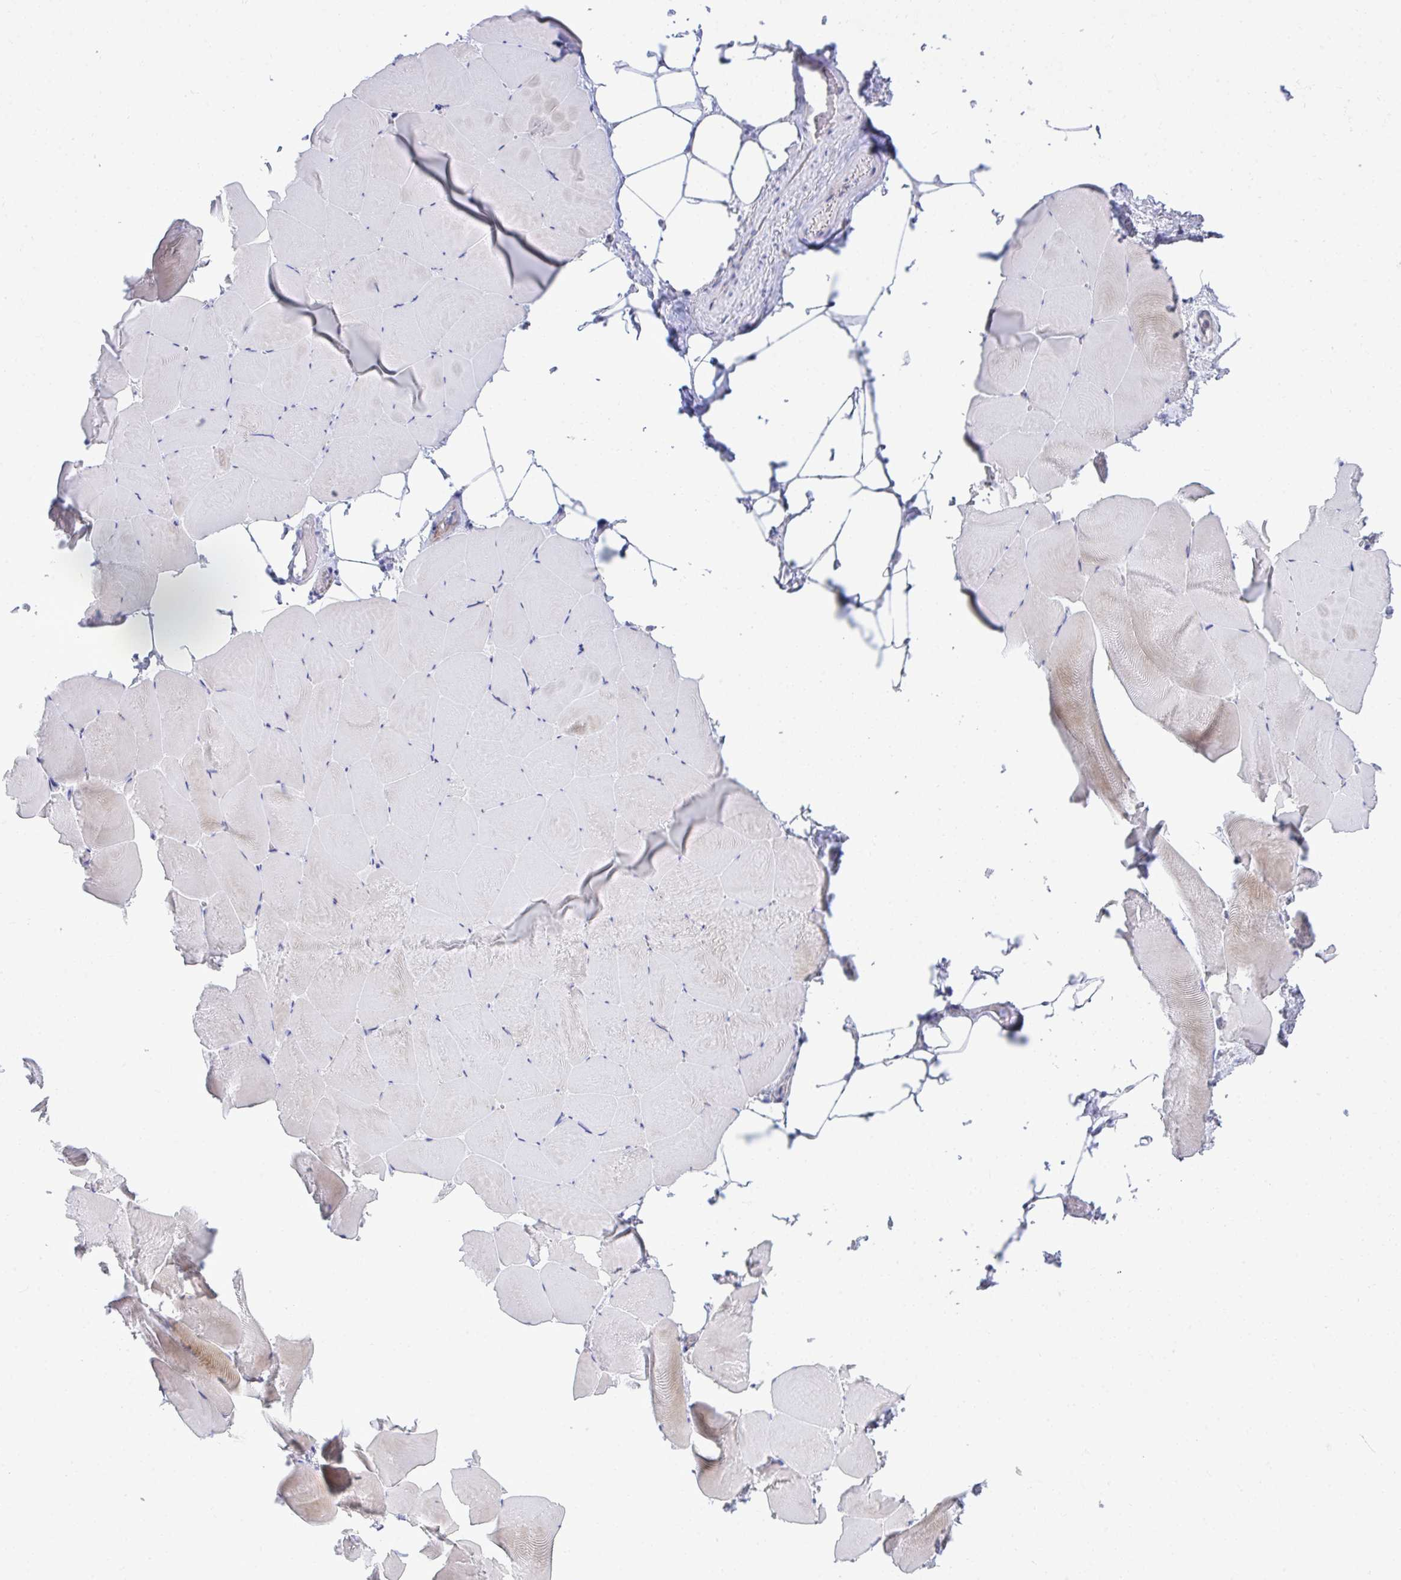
{"staining": {"intensity": "negative", "quantity": "none", "location": "none"}, "tissue": "skeletal muscle", "cell_type": "Myocytes", "image_type": "normal", "snomed": [{"axis": "morphology", "description": "Normal tissue, NOS"}, {"axis": "topography", "description": "Skeletal muscle"}], "caption": "Immunohistochemistry of unremarkable human skeletal muscle shows no expression in myocytes.", "gene": "MED9", "patient": {"sex": "female", "age": 64}}